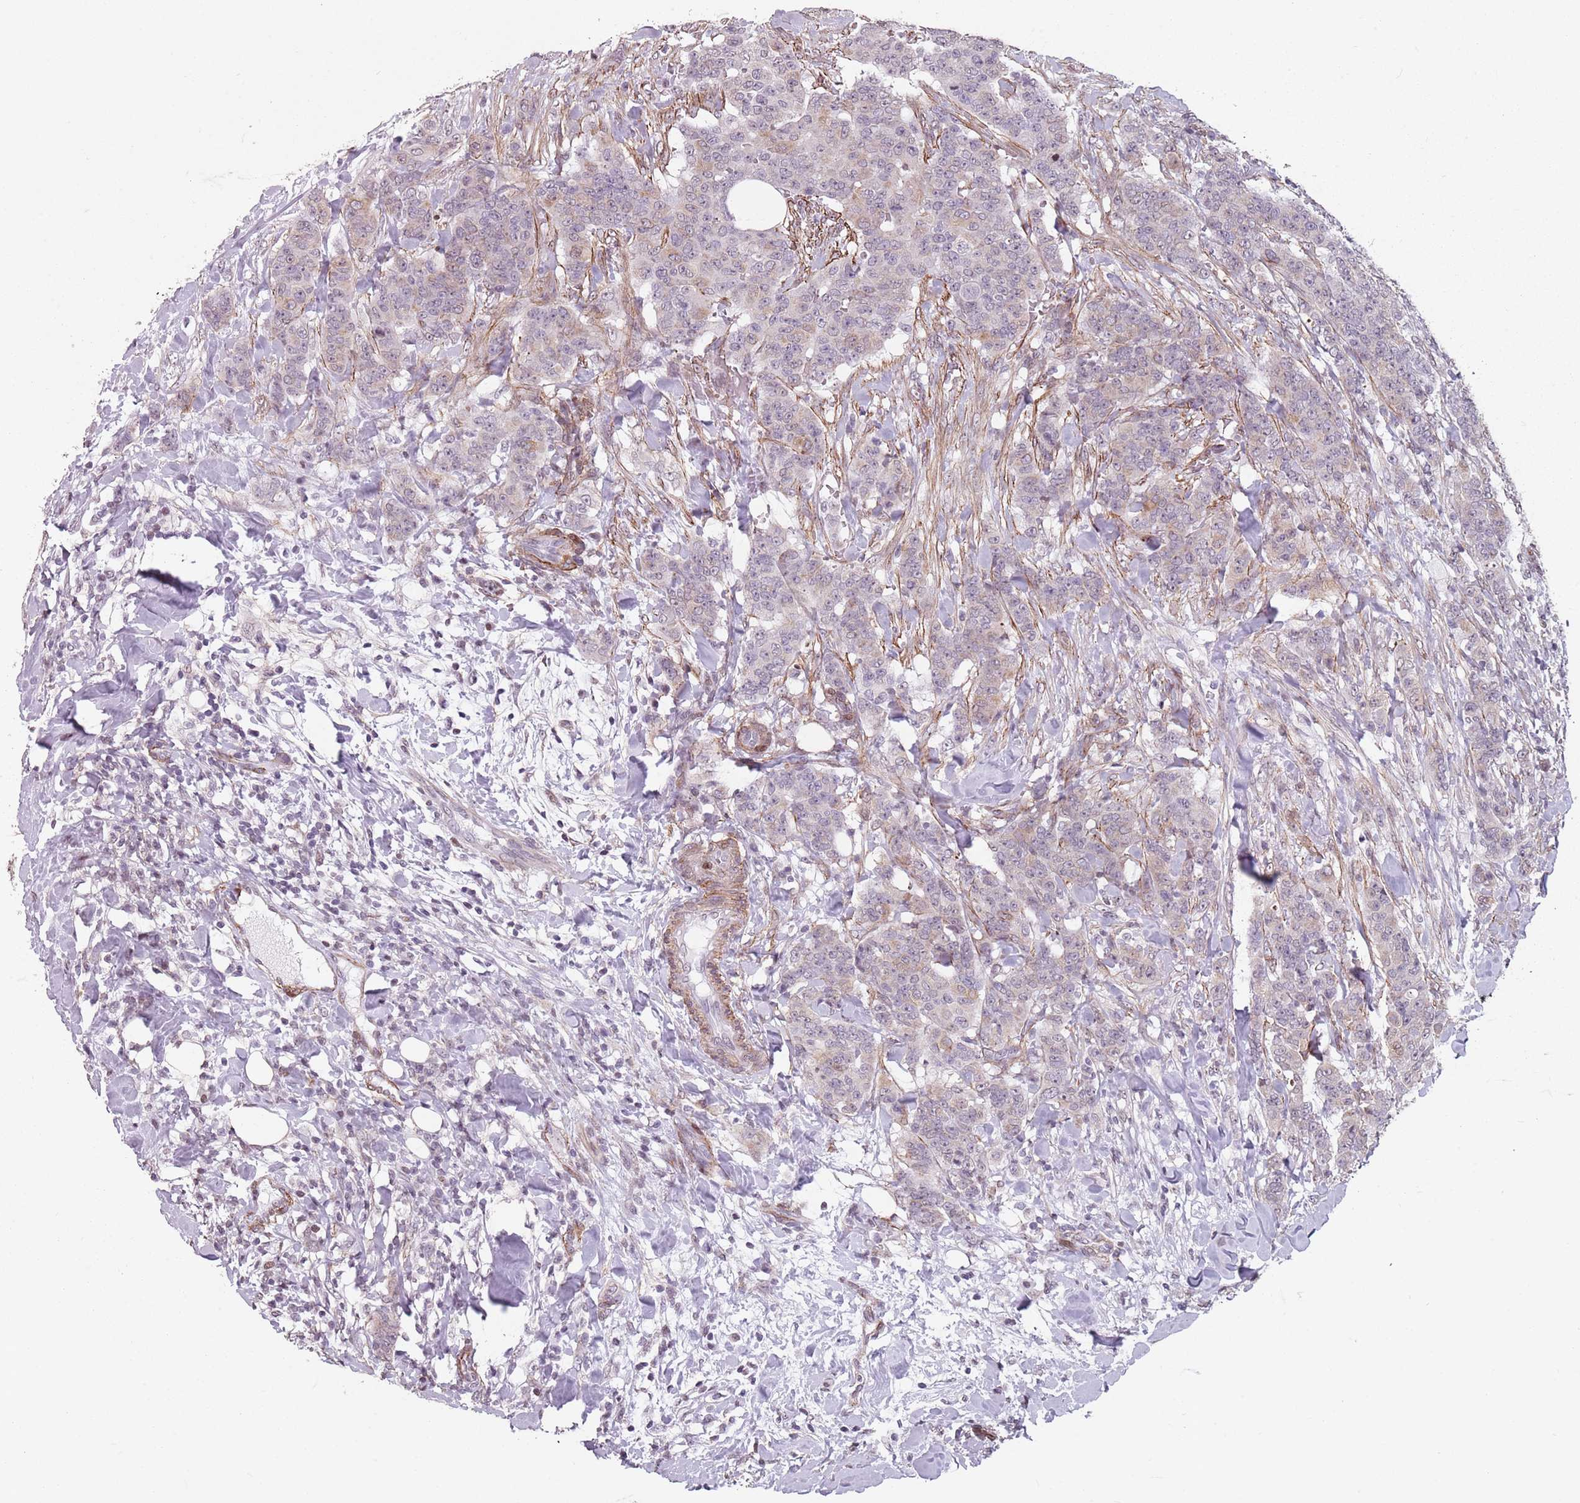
{"staining": {"intensity": "weak", "quantity": "<25%", "location": "cytoplasmic/membranous"}, "tissue": "breast cancer", "cell_type": "Tumor cells", "image_type": "cancer", "snomed": [{"axis": "morphology", "description": "Duct carcinoma"}, {"axis": "topography", "description": "Breast"}], "caption": "Micrograph shows no protein staining in tumor cells of breast intraductal carcinoma tissue.", "gene": "TMC4", "patient": {"sex": "female", "age": 40}}